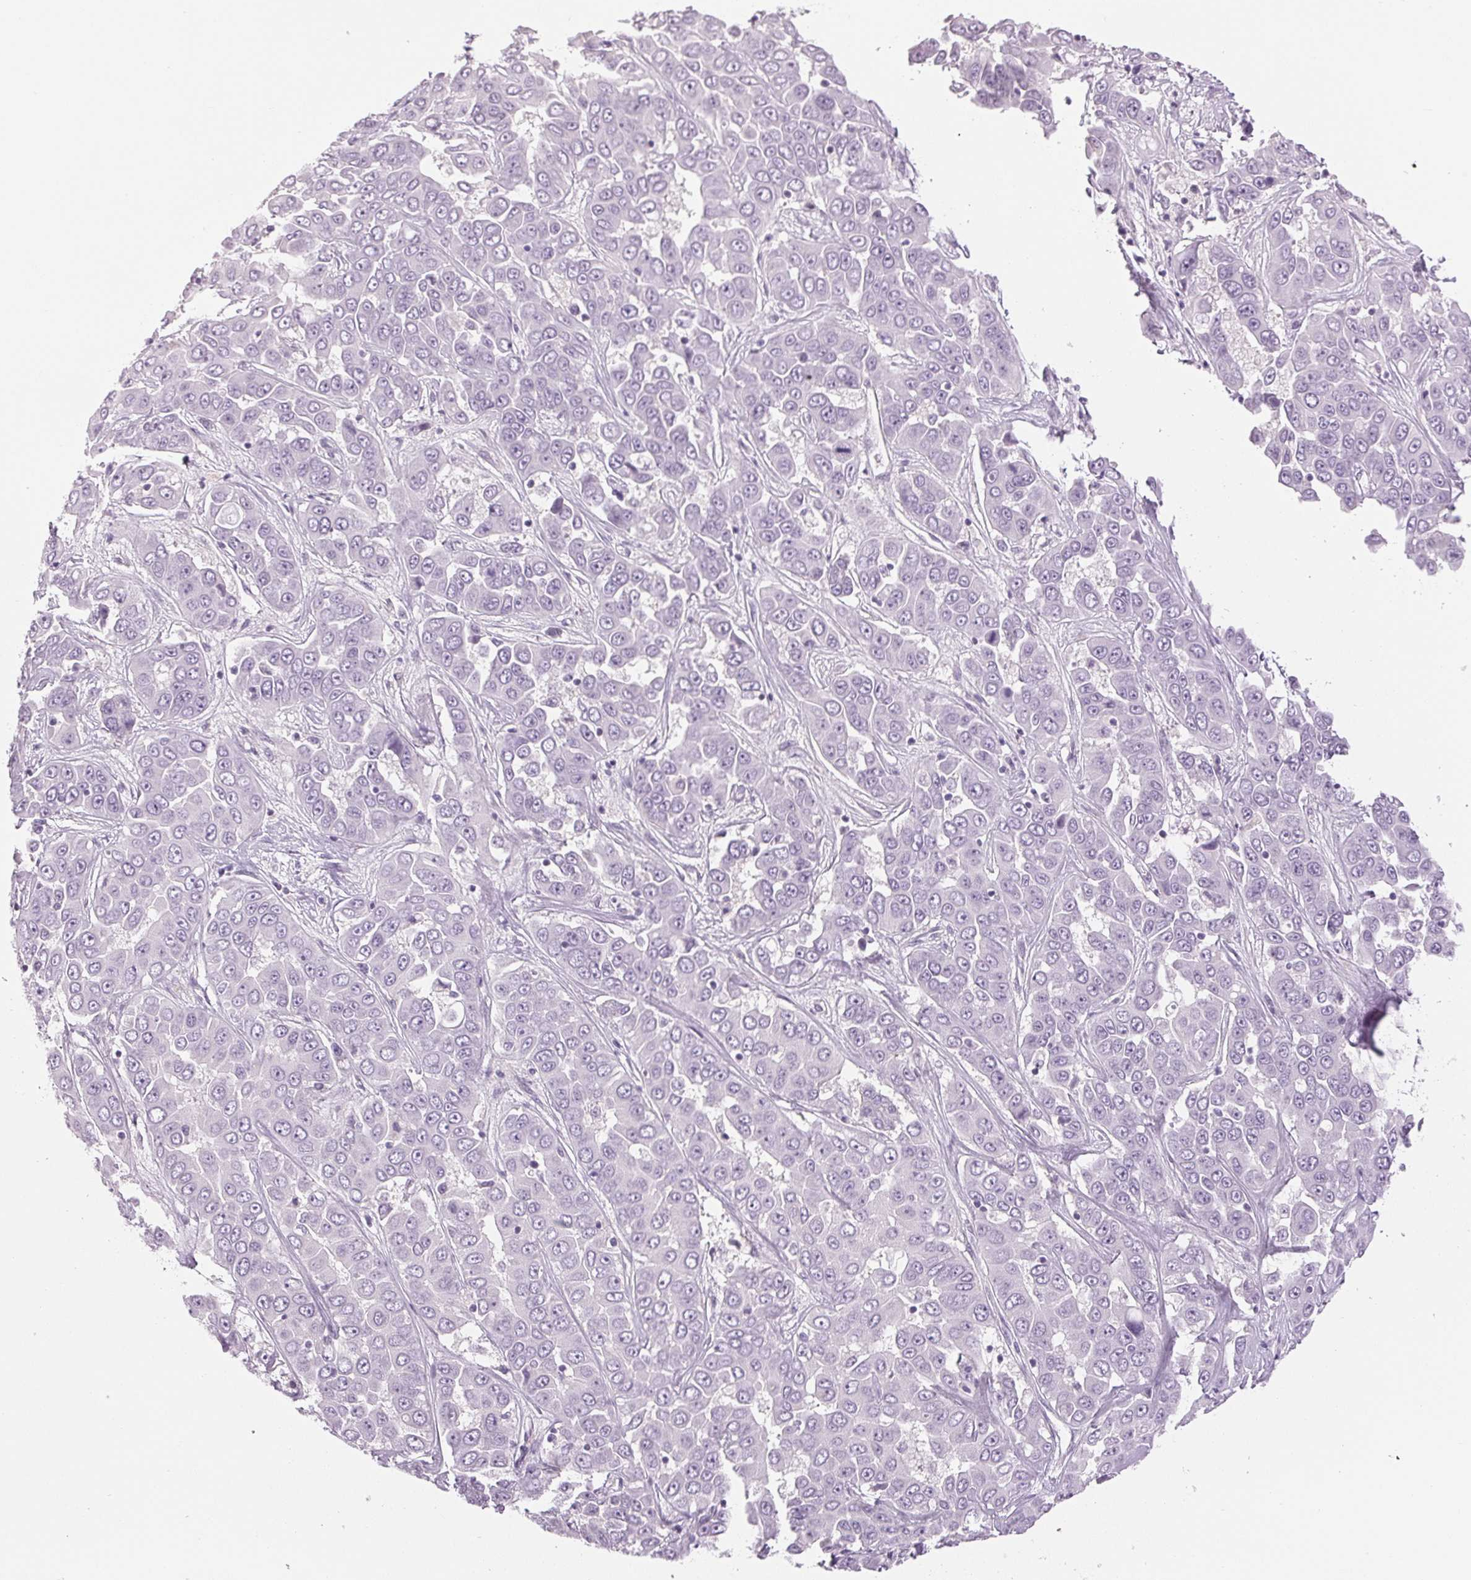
{"staining": {"intensity": "negative", "quantity": "none", "location": "none"}, "tissue": "liver cancer", "cell_type": "Tumor cells", "image_type": "cancer", "snomed": [{"axis": "morphology", "description": "Cholangiocarcinoma"}, {"axis": "topography", "description": "Liver"}], "caption": "The histopathology image reveals no significant positivity in tumor cells of liver cancer.", "gene": "DNAJC6", "patient": {"sex": "female", "age": 52}}